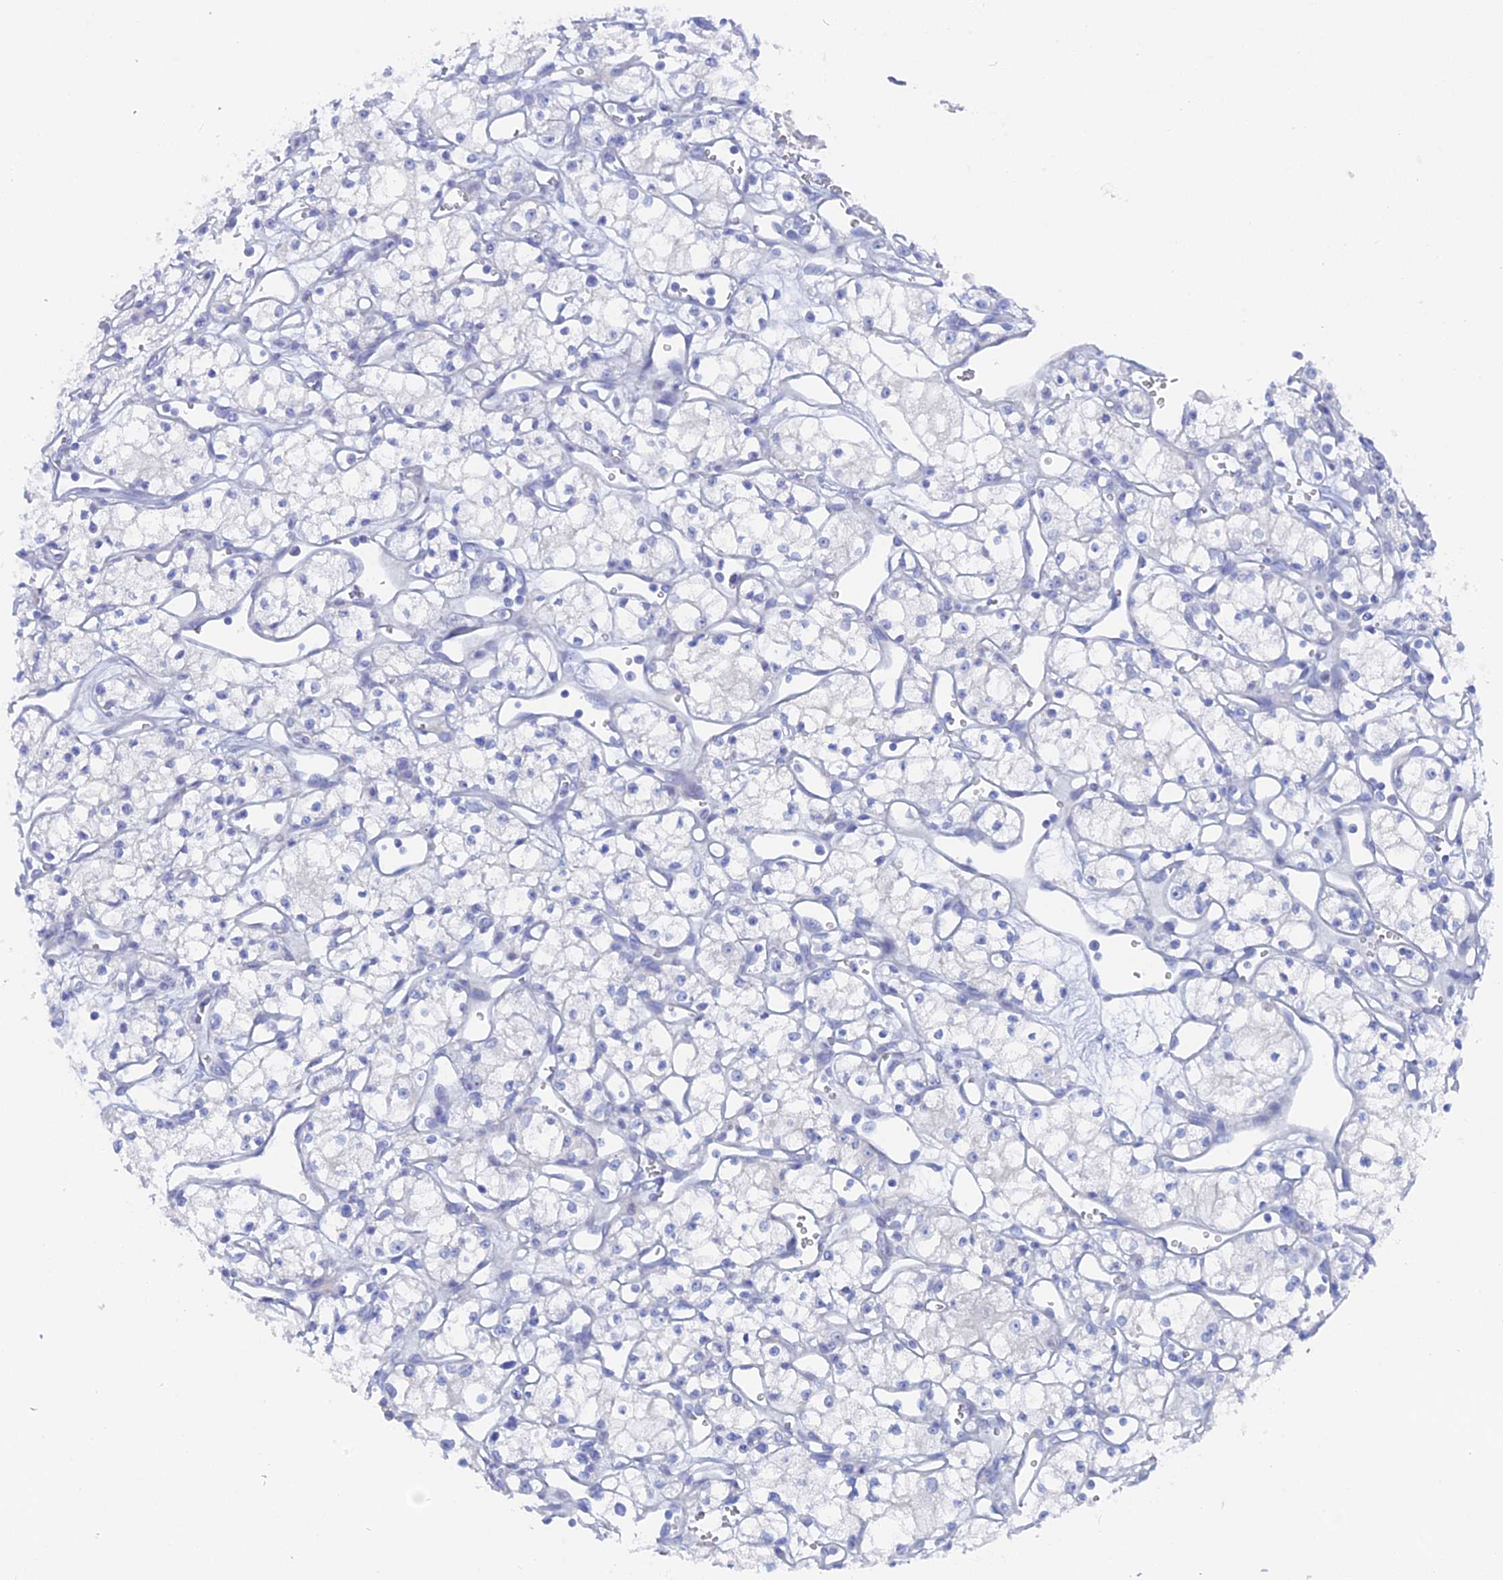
{"staining": {"intensity": "negative", "quantity": "none", "location": "none"}, "tissue": "renal cancer", "cell_type": "Tumor cells", "image_type": "cancer", "snomed": [{"axis": "morphology", "description": "Adenocarcinoma, NOS"}, {"axis": "topography", "description": "Kidney"}], "caption": "High magnification brightfield microscopy of renal cancer stained with DAB (brown) and counterstained with hematoxylin (blue): tumor cells show no significant positivity.", "gene": "DACT3", "patient": {"sex": "male", "age": 59}}